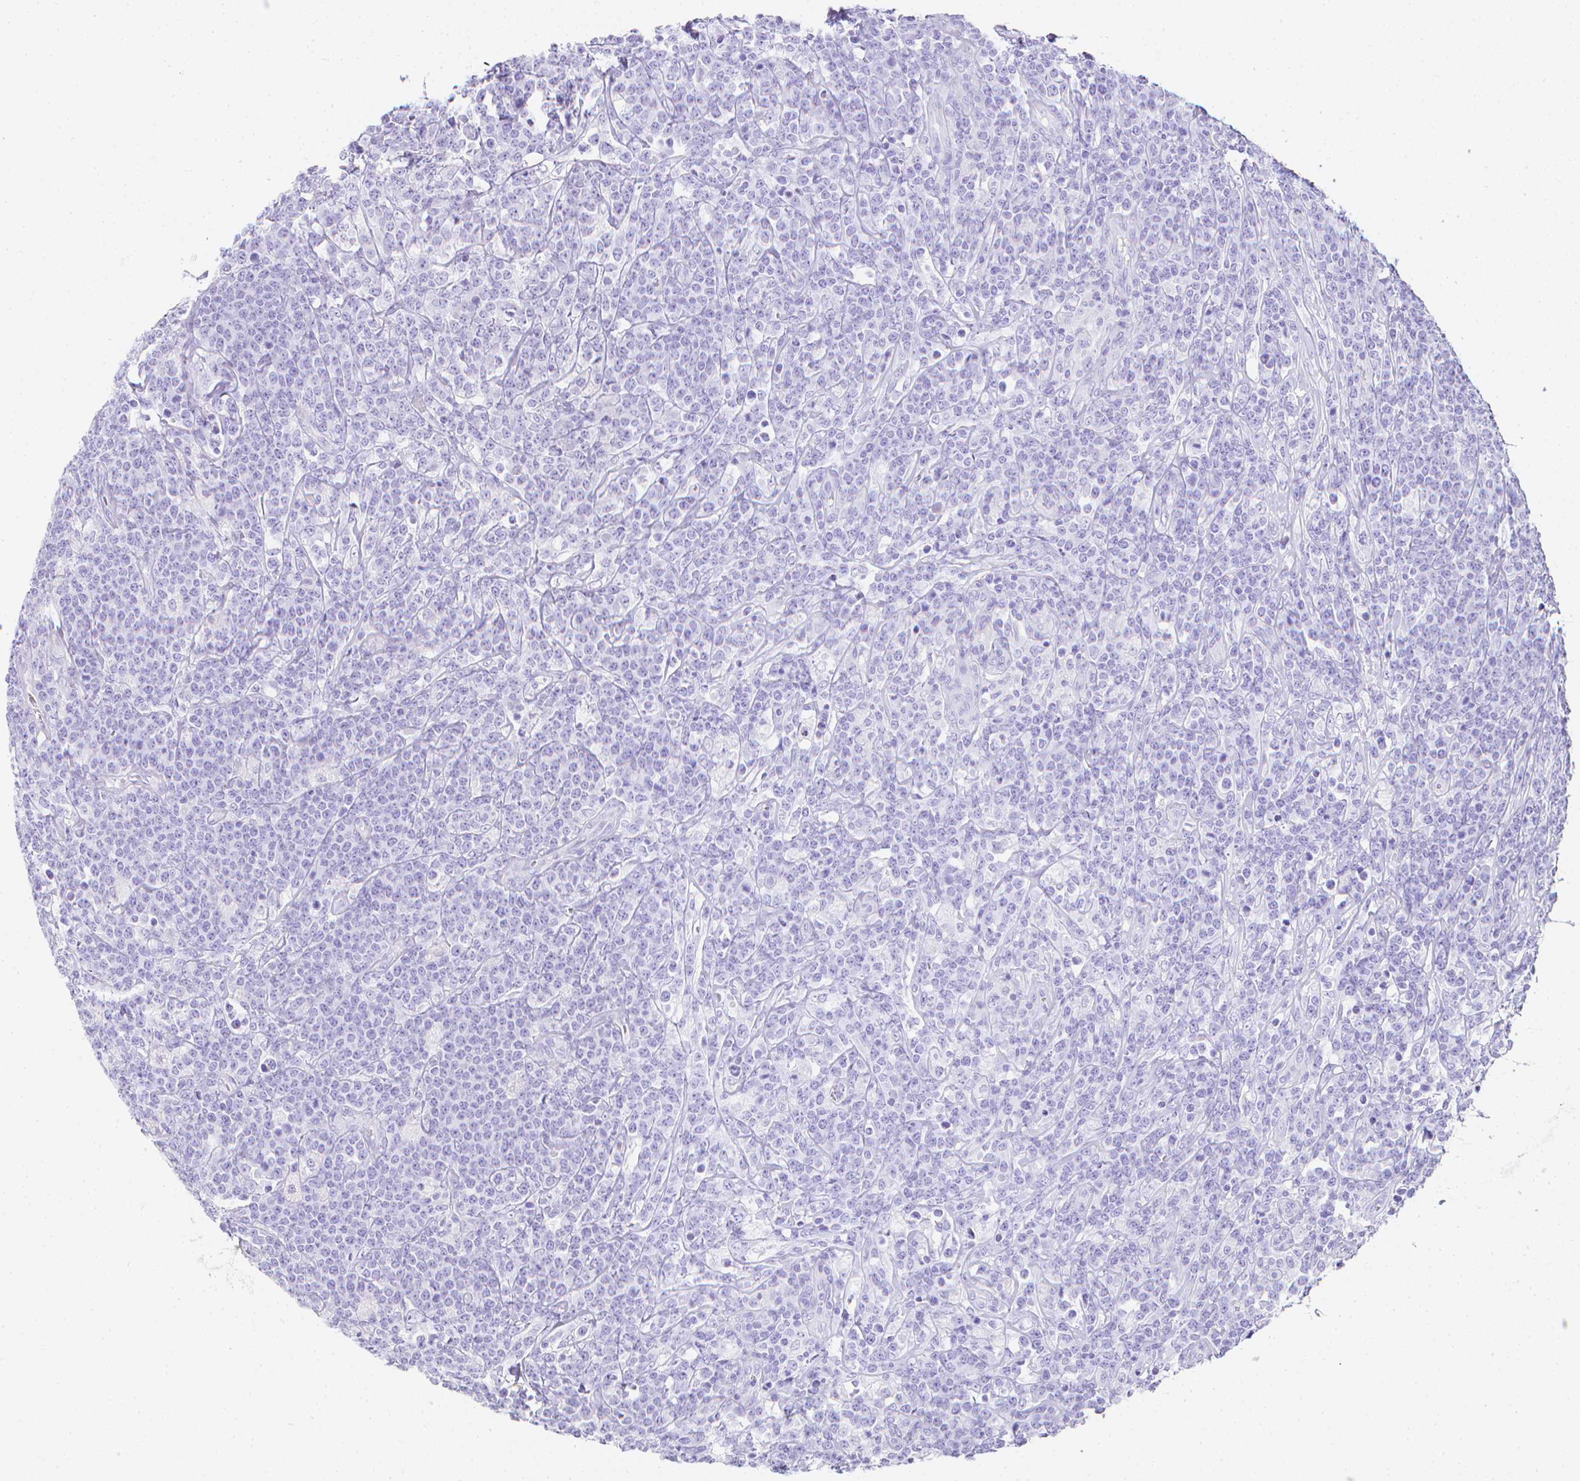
{"staining": {"intensity": "negative", "quantity": "none", "location": "none"}, "tissue": "lymphoma", "cell_type": "Tumor cells", "image_type": "cancer", "snomed": [{"axis": "morphology", "description": "Malignant lymphoma, non-Hodgkin's type, High grade"}, {"axis": "topography", "description": "Small intestine"}], "caption": "Protein analysis of malignant lymphoma, non-Hodgkin's type (high-grade) demonstrates no significant staining in tumor cells.", "gene": "LGALS4", "patient": {"sex": "male", "age": 8}}